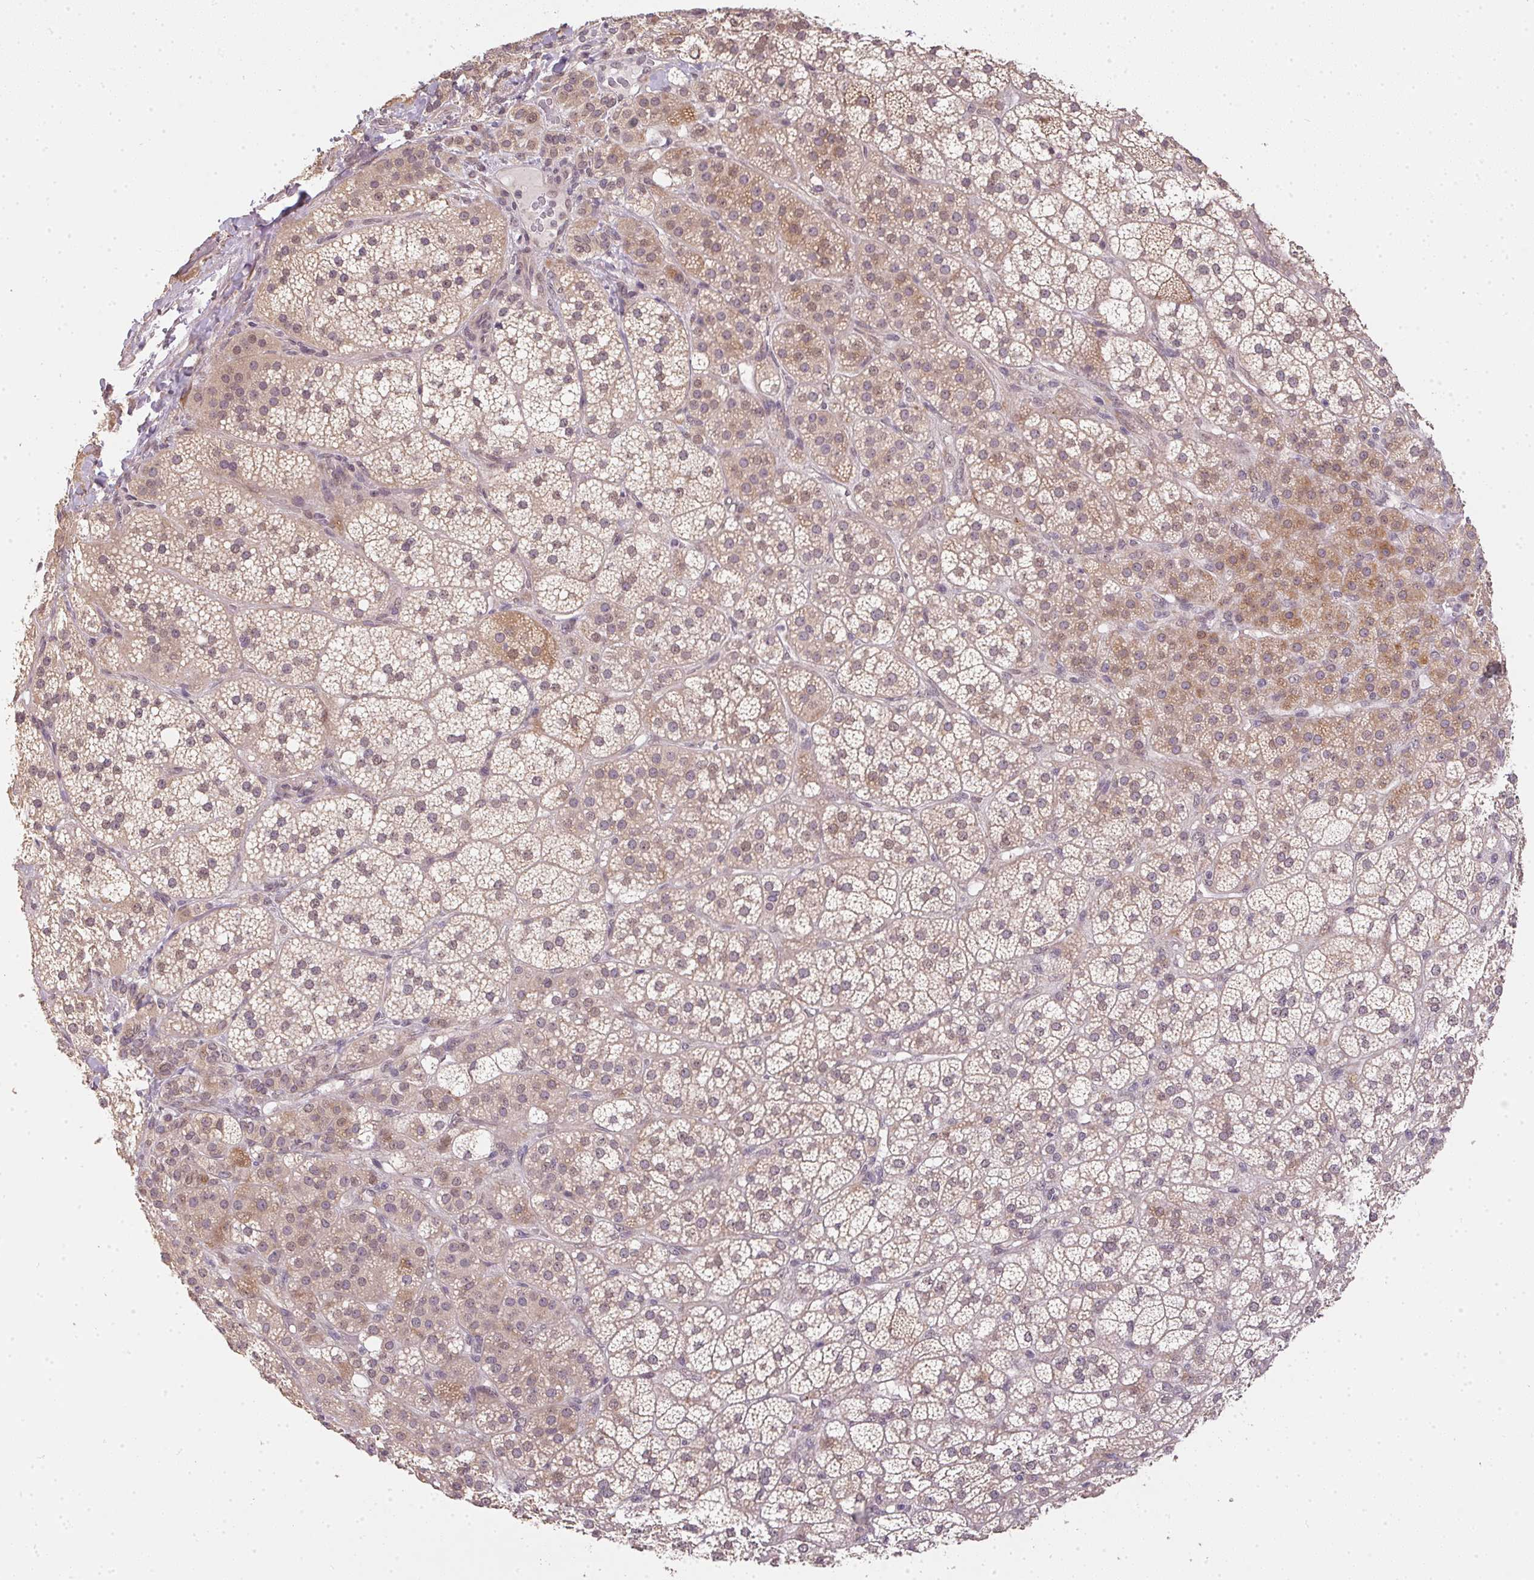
{"staining": {"intensity": "moderate", "quantity": "25%-75%", "location": "cytoplasmic/membranous"}, "tissue": "adrenal gland", "cell_type": "Glandular cells", "image_type": "normal", "snomed": [{"axis": "morphology", "description": "Normal tissue, NOS"}, {"axis": "topography", "description": "Adrenal gland"}], "caption": "About 25%-75% of glandular cells in benign human adrenal gland demonstrate moderate cytoplasmic/membranous protein positivity as visualized by brown immunohistochemical staining.", "gene": "PPP4R4", "patient": {"sex": "female", "age": 60}}